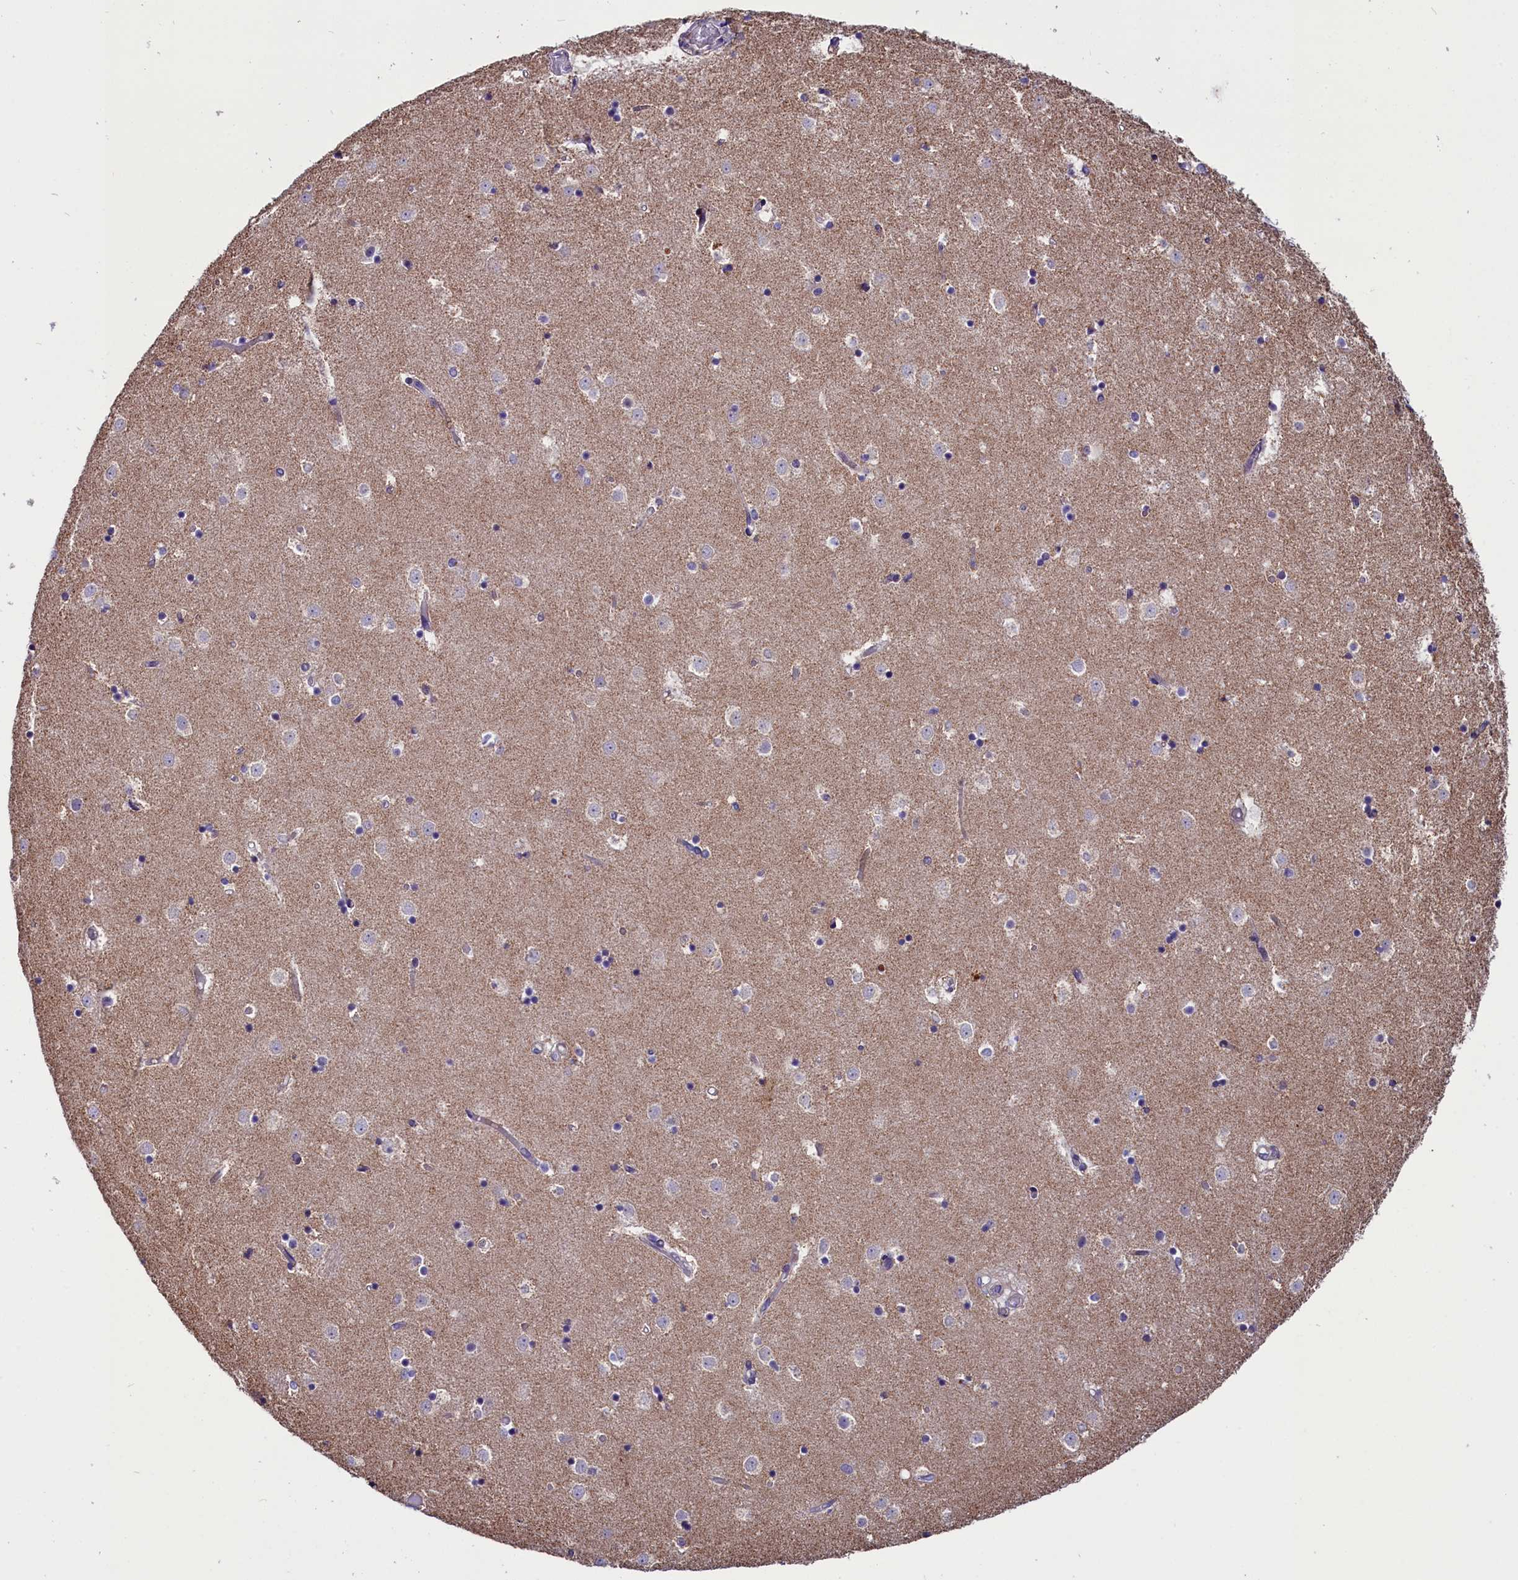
{"staining": {"intensity": "weak", "quantity": "<25%", "location": "cytoplasmic/membranous"}, "tissue": "caudate", "cell_type": "Glial cells", "image_type": "normal", "snomed": [{"axis": "morphology", "description": "Normal tissue, NOS"}, {"axis": "topography", "description": "Lateral ventricle wall"}], "caption": "Image shows no protein positivity in glial cells of benign caudate.", "gene": "SCD5", "patient": {"sex": "female", "age": 52}}